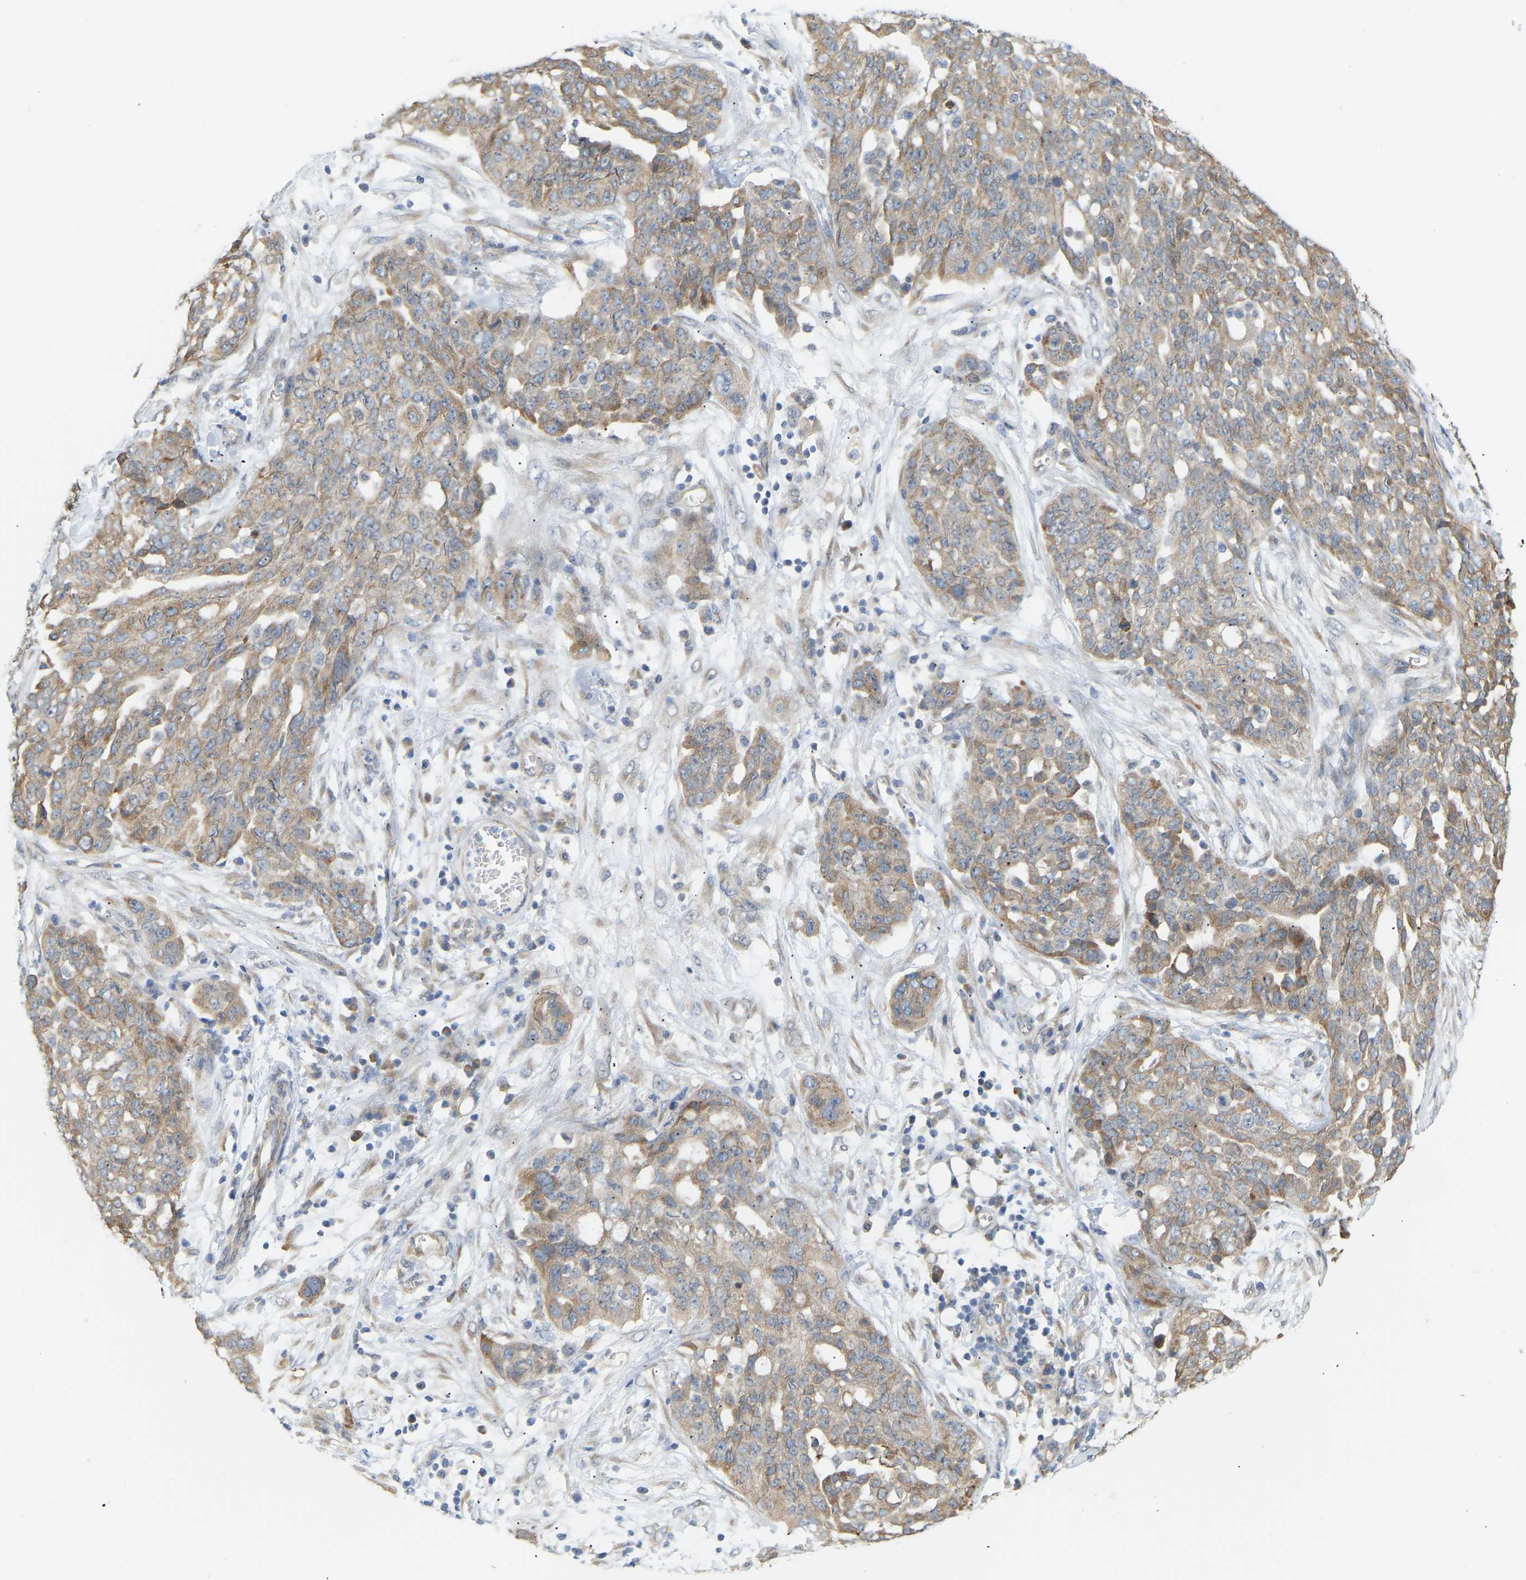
{"staining": {"intensity": "moderate", "quantity": ">75%", "location": "cytoplasmic/membranous"}, "tissue": "ovarian cancer", "cell_type": "Tumor cells", "image_type": "cancer", "snomed": [{"axis": "morphology", "description": "Cystadenocarcinoma, serous, NOS"}, {"axis": "topography", "description": "Soft tissue"}, {"axis": "topography", "description": "Ovary"}], "caption": "Immunohistochemistry (IHC) of human serous cystadenocarcinoma (ovarian) reveals medium levels of moderate cytoplasmic/membranous positivity in approximately >75% of tumor cells.", "gene": "BEND3", "patient": {"sex": "female", "age": 57}}